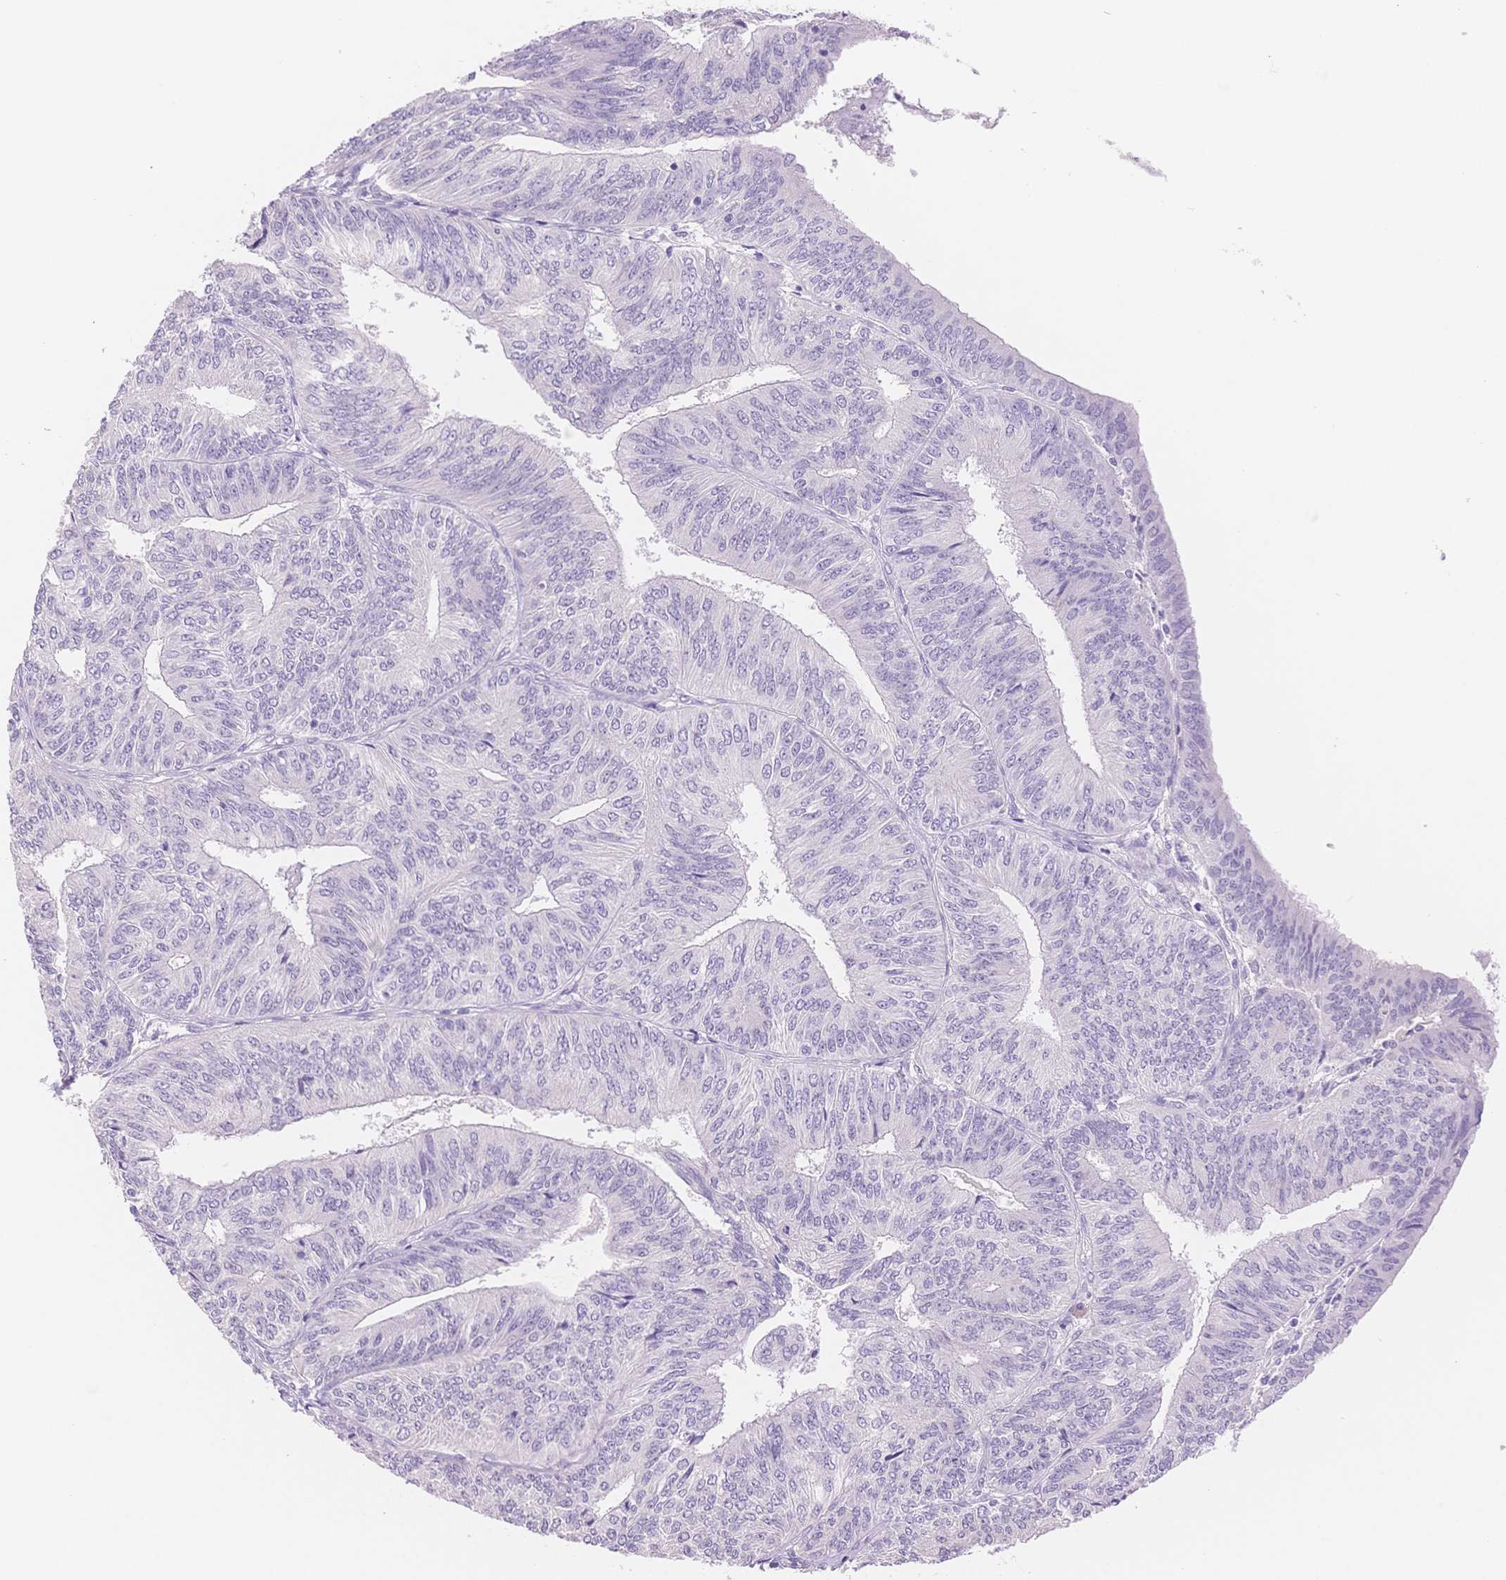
{"staining": {"intensity": "negative", "quantity": "none", "location": "none"}, "tissue": "endometrial cancer", "cell_type": "Tumor cells", "image_type": "cancer", "snomed": [{"axis": "morphology", "description": "Adenocarcinoma, NOS"}, {"axis": "topography", "description": "Endometrium"}], "caption": "This image is of adenocarcinoma (endometrial) stained with immunohistochemistry to label a protein in brown with the nuclei are counter-stained blue. There is no expression in tumor cells.", "gene": "MYOM1", "patient": {"sex": "female", "age": 58}}